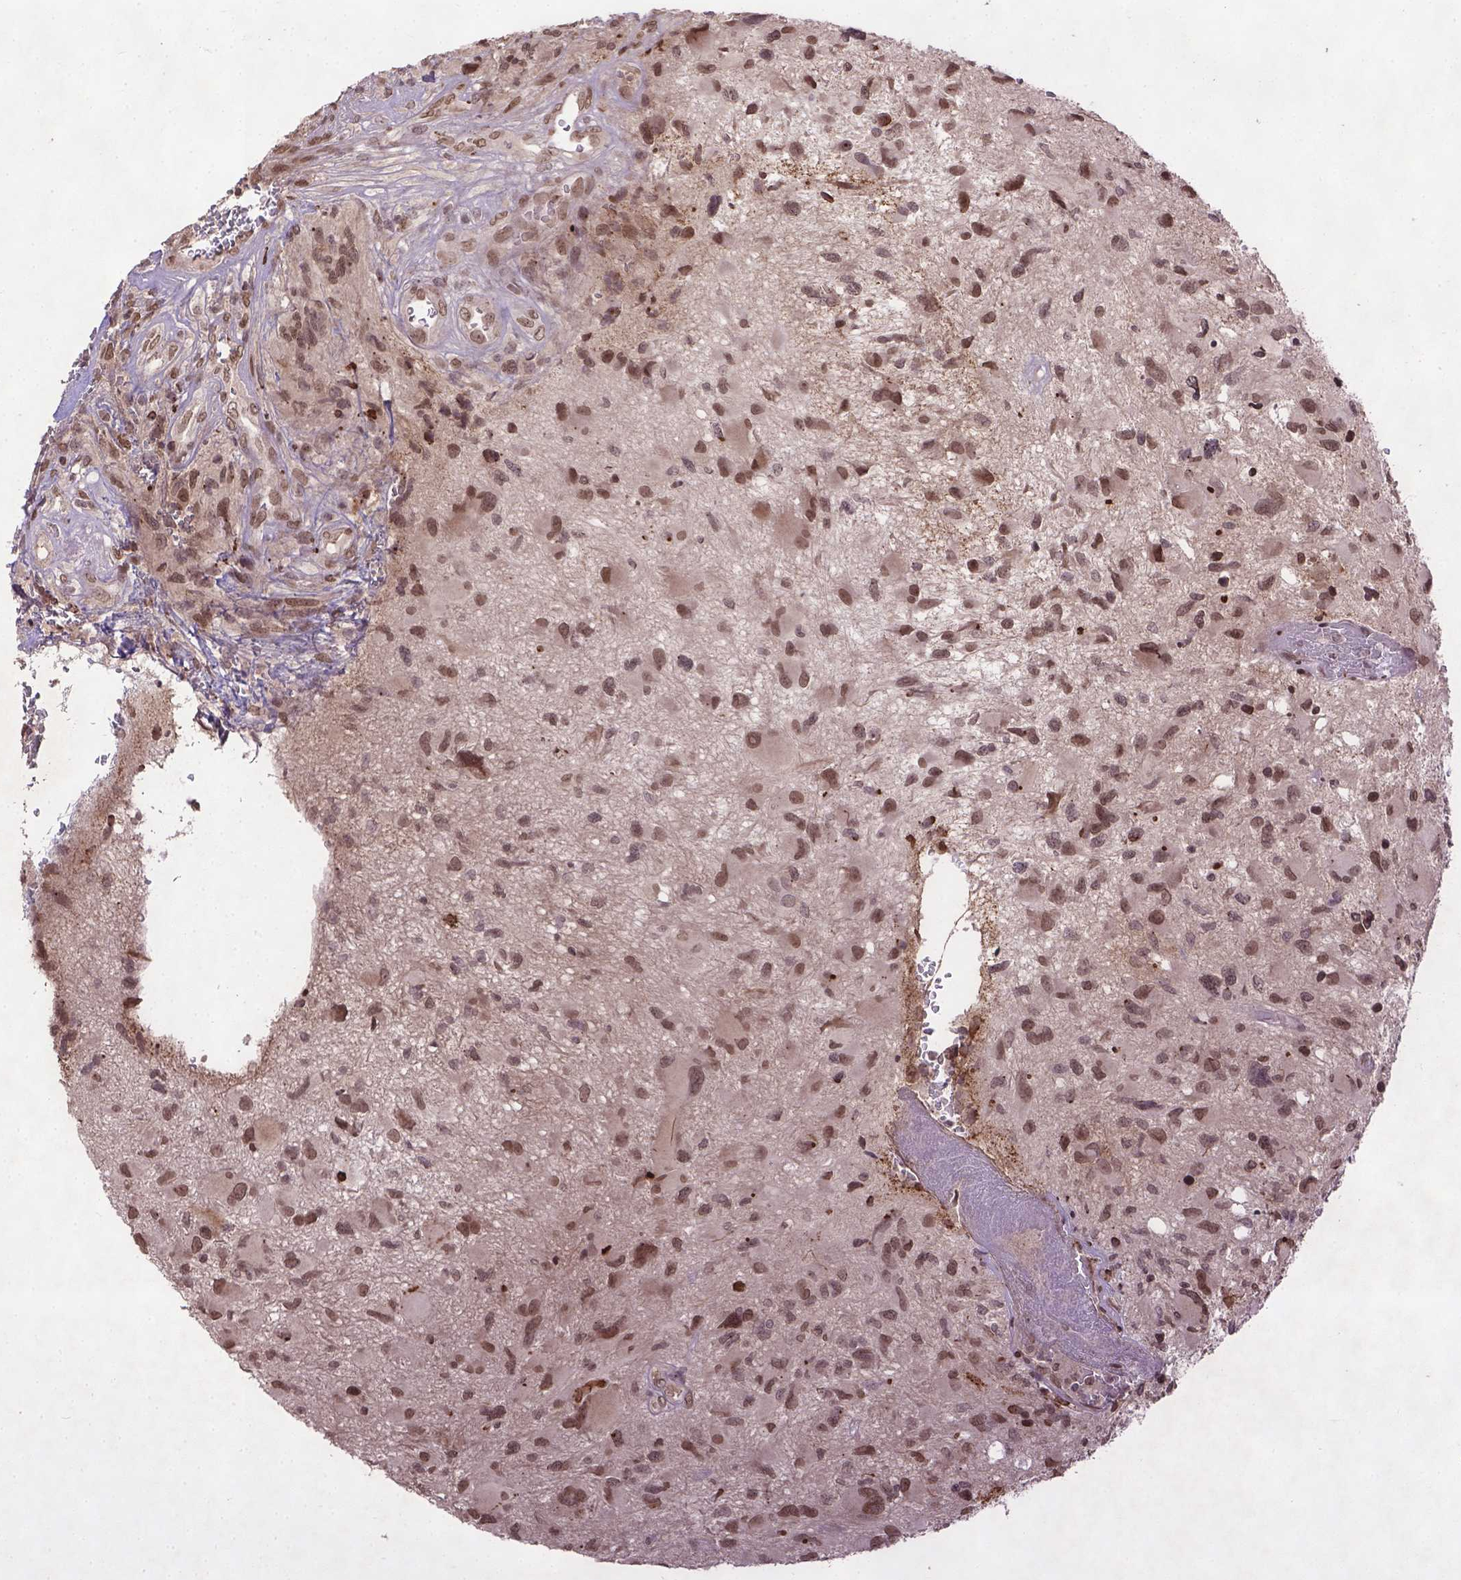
{"staining": {"intensity": "moderate", "quantity": ">75%", "location": "nuclear"}, "tissue": "glioma", "cell_type": "Tumor cells", "image_type": "cancer", "snomed": [{"axis": "morphology", "description": "Glioma, malignant, NOS"}, {"axis": "morphology", "description": "Glioma, malignant, High grade"}, {"axis": "topography", "description": "Brain"}], "caption": "This micrograph reveals glioma stained with IHC to label a protein in brown. The nuclear of tumor cells show moderate positivity for the protein. Nuclei are counter-stained blue.", "gene": "BANF1", "patient": {"sex": "female", "age": 71}}